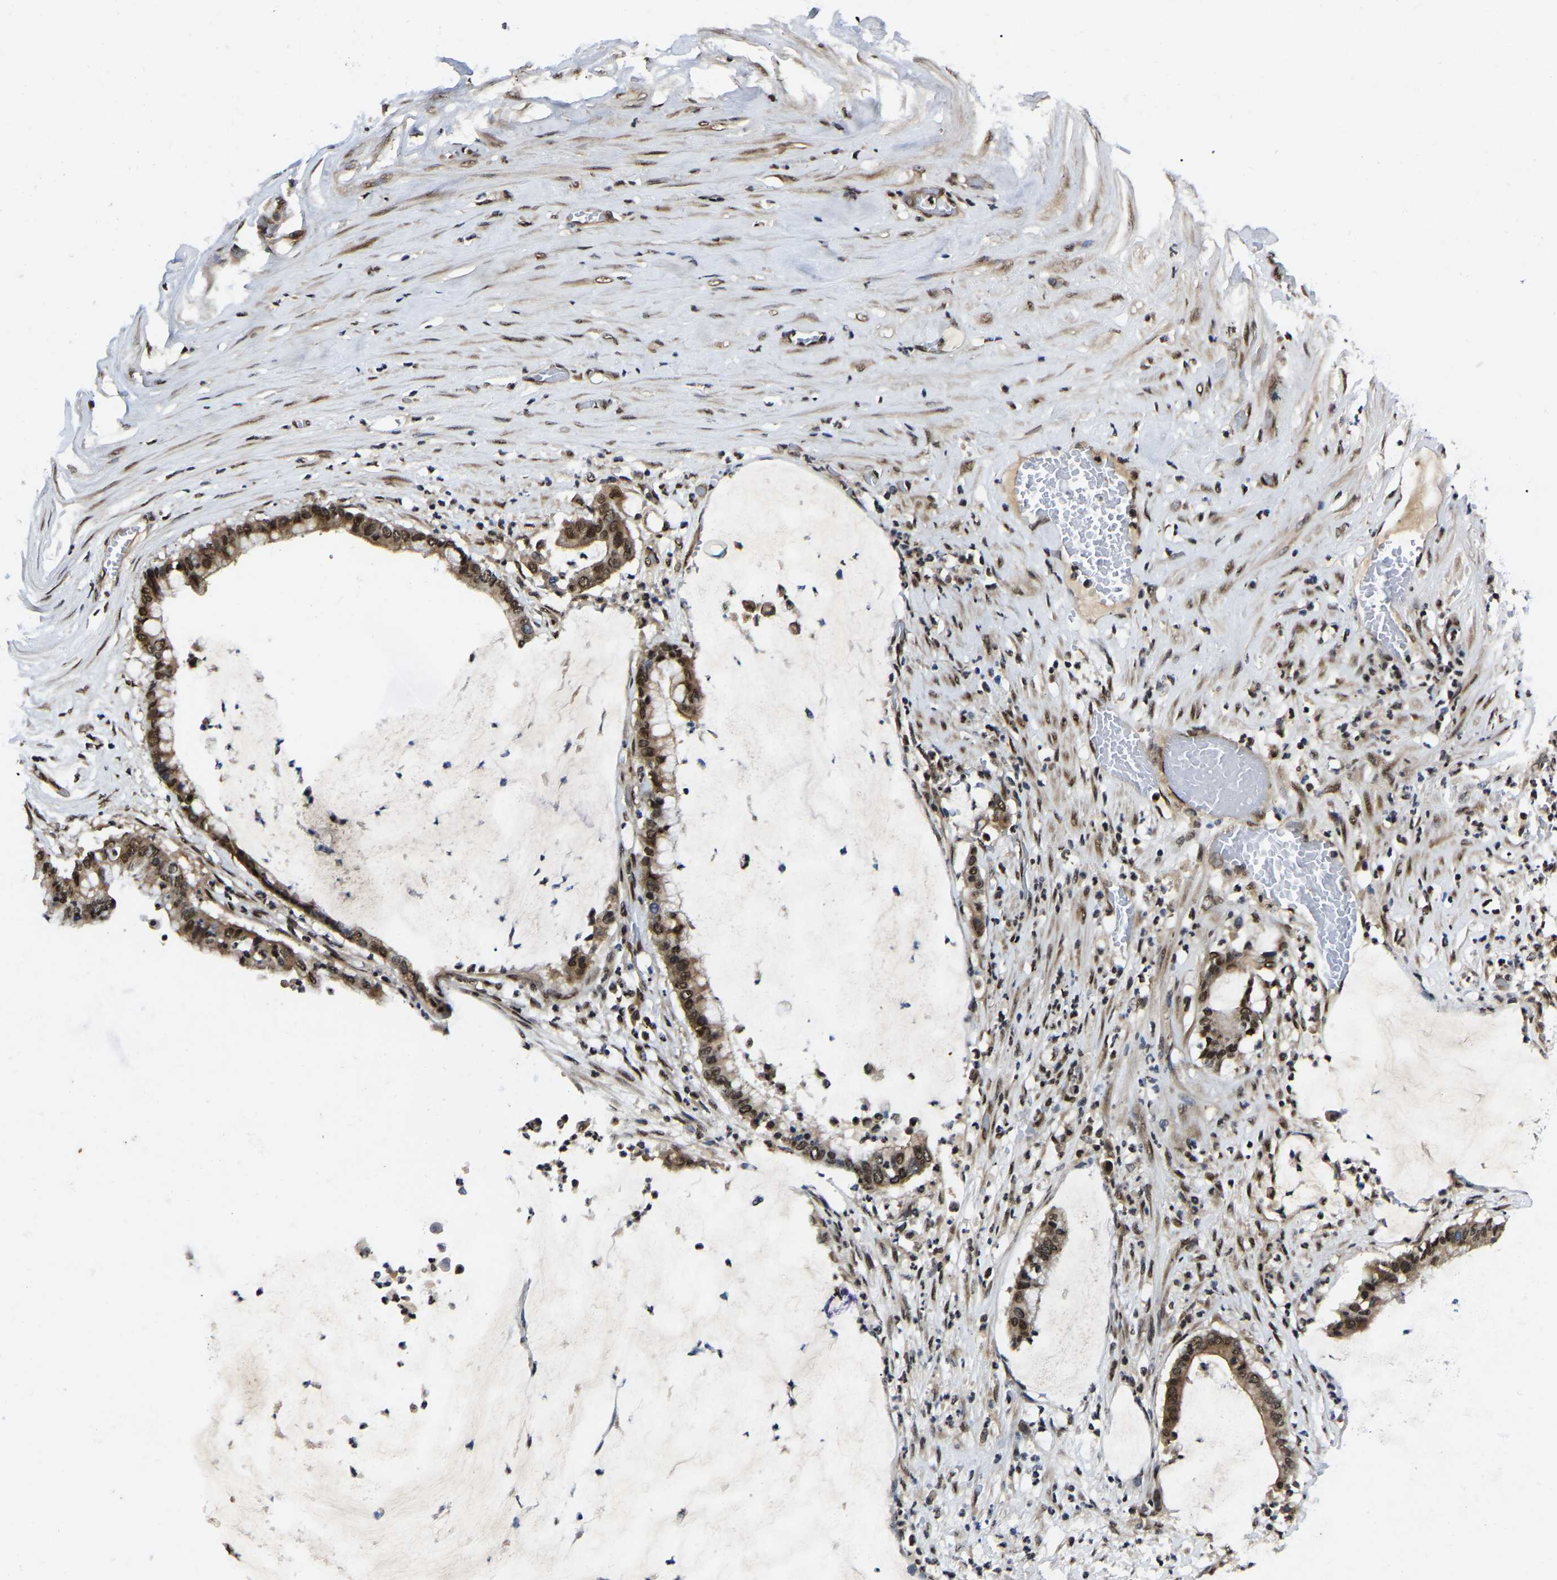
{"staining": {"intensity": "moderate", "quantity": ">75%", "location": "cytoplasmic/membranous,nuclear"}, "tissue": "pancreatic cancer", "cell_type": "Tumor cells", "image_type": "cancer", "snomed": [{"axis": "morphology", "description": "Adenocarcinoma, NOS"}, {"axis": "topography", "description": "Pancreas"}], "caption": "Protein analysis of adenocarcinoma (pancreatic) tissue reveals moderate cytoplasmic/membranous and nuclear staining in approximately >75% of tumor cells.", "gene": "TRIM35", "patient": {"sex": "male", "age": 41}}